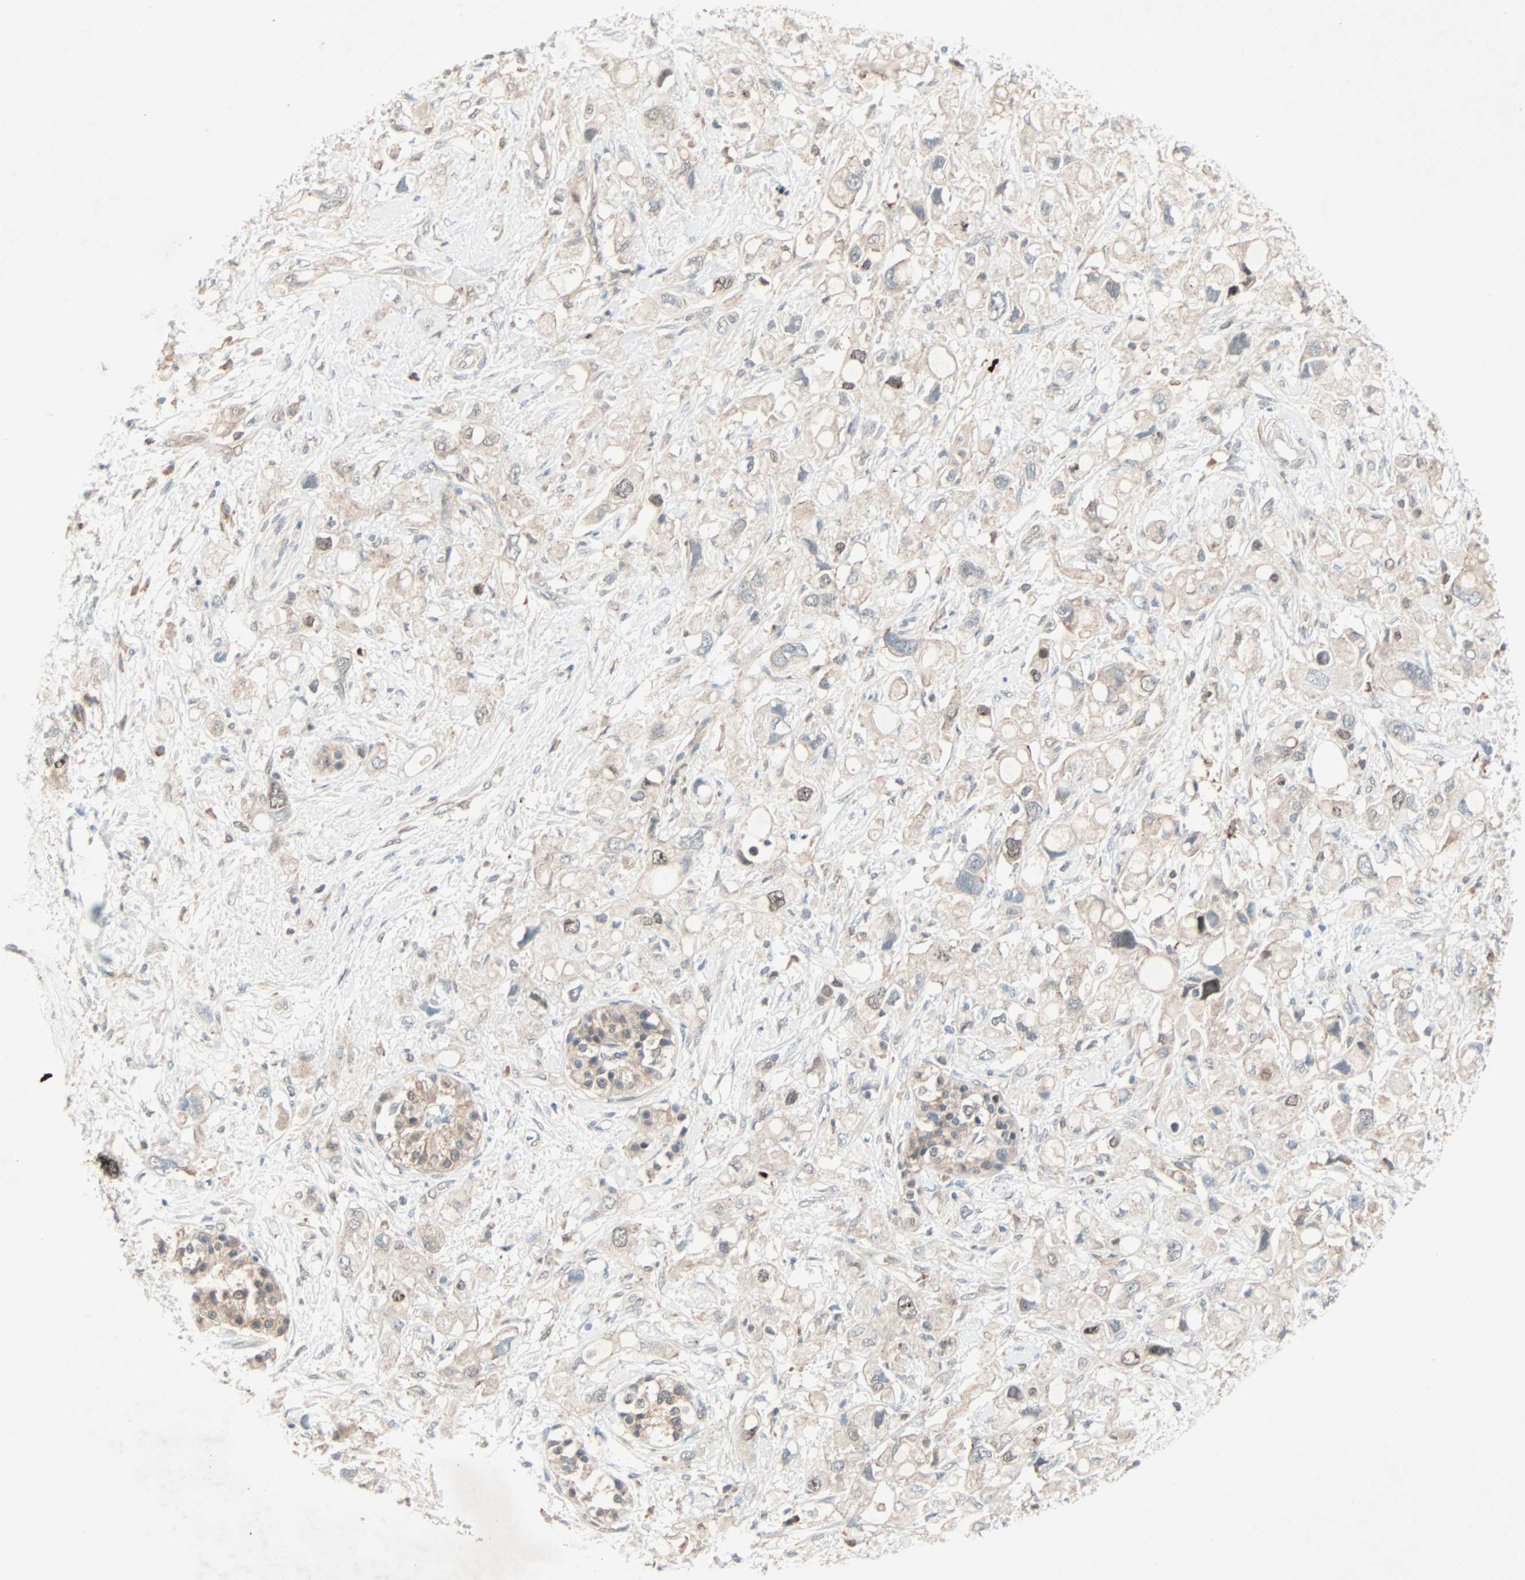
{"staining": {"intensity": "weak", "quantity": "25%-75%", "location": "cytoplasmic/membranous"}, "tissue": "pancreatic cancer", "cell_type": "Tumor cells", "image_type": "cancer", "snomed": [{"axis": "morphology", "description": "Adenocarcinoma, NOS"}, {"axis": "topography", "description": "Pancreas"}], "caption": "The histopathology image shows immunohistochemical staining of pancreatic cancer. There is weak cytoplasmic/membranous positivity is present in approximately 25%-75% of tumor cells.", "gene": "SMIM8", "patient": {"sex": "female", "age": 77}}